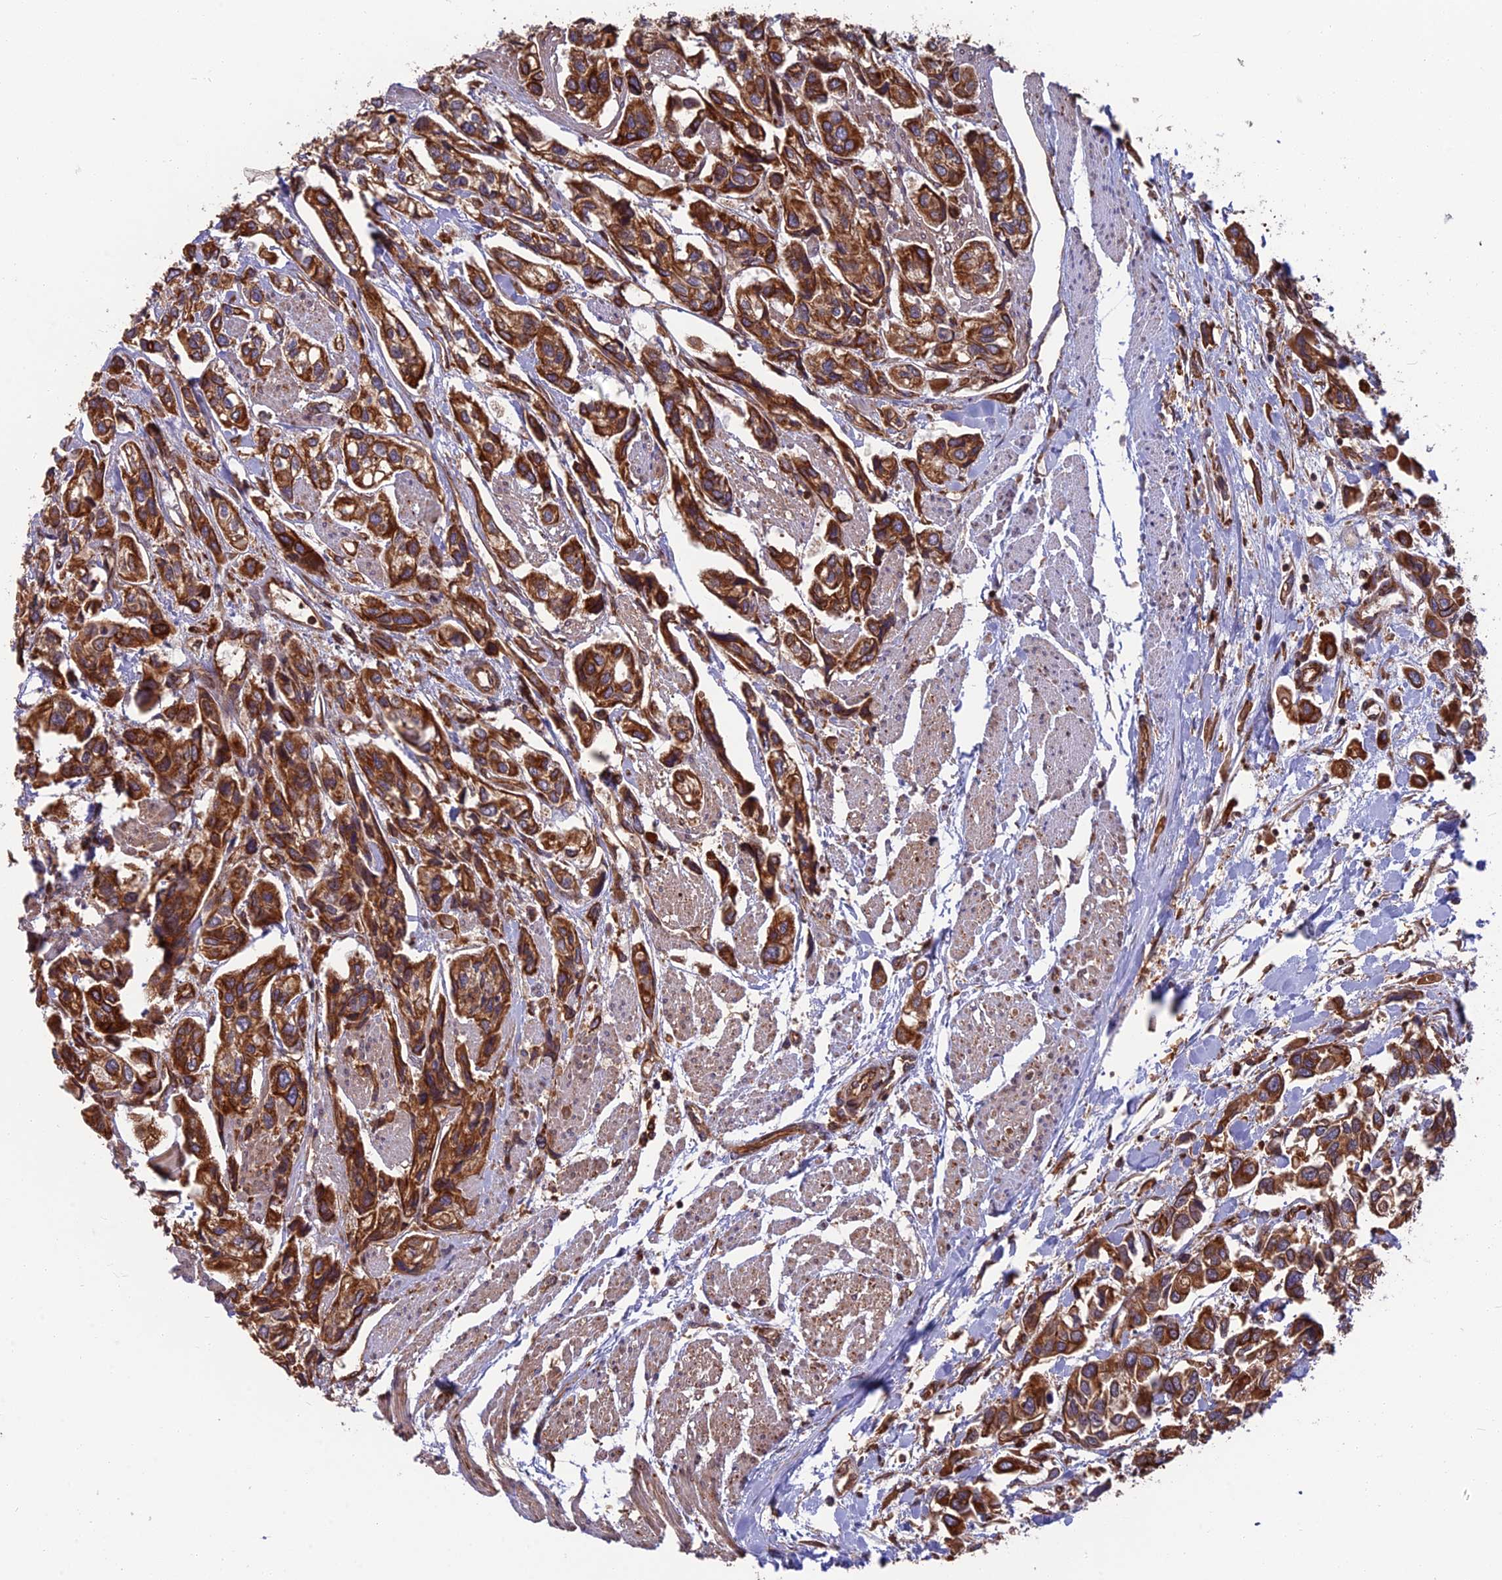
{"staining": {"intensity": "strong", "quantity": ">75%", "location": "cytoplasmic/membranous"}, "tissue": "urothelial cancer", "cell_type": "Tumor cells", "image_type": "cancer", "snomed": [{"axis": "morphology", "description": "Urothelial carcinoma, High grade"}, {"axis": "topography", "description": "Urinary bladder"}], "caption": "Protein analysis of high-grade urothelial carcinoma tissue exhibits strong cytoplasmic/membranous staining in about >75% of tumor cells. (IHC, brightfield microscopy, high magnification).", "gene": "WDR1", "patient": {"sex": "male", "age": 67}}